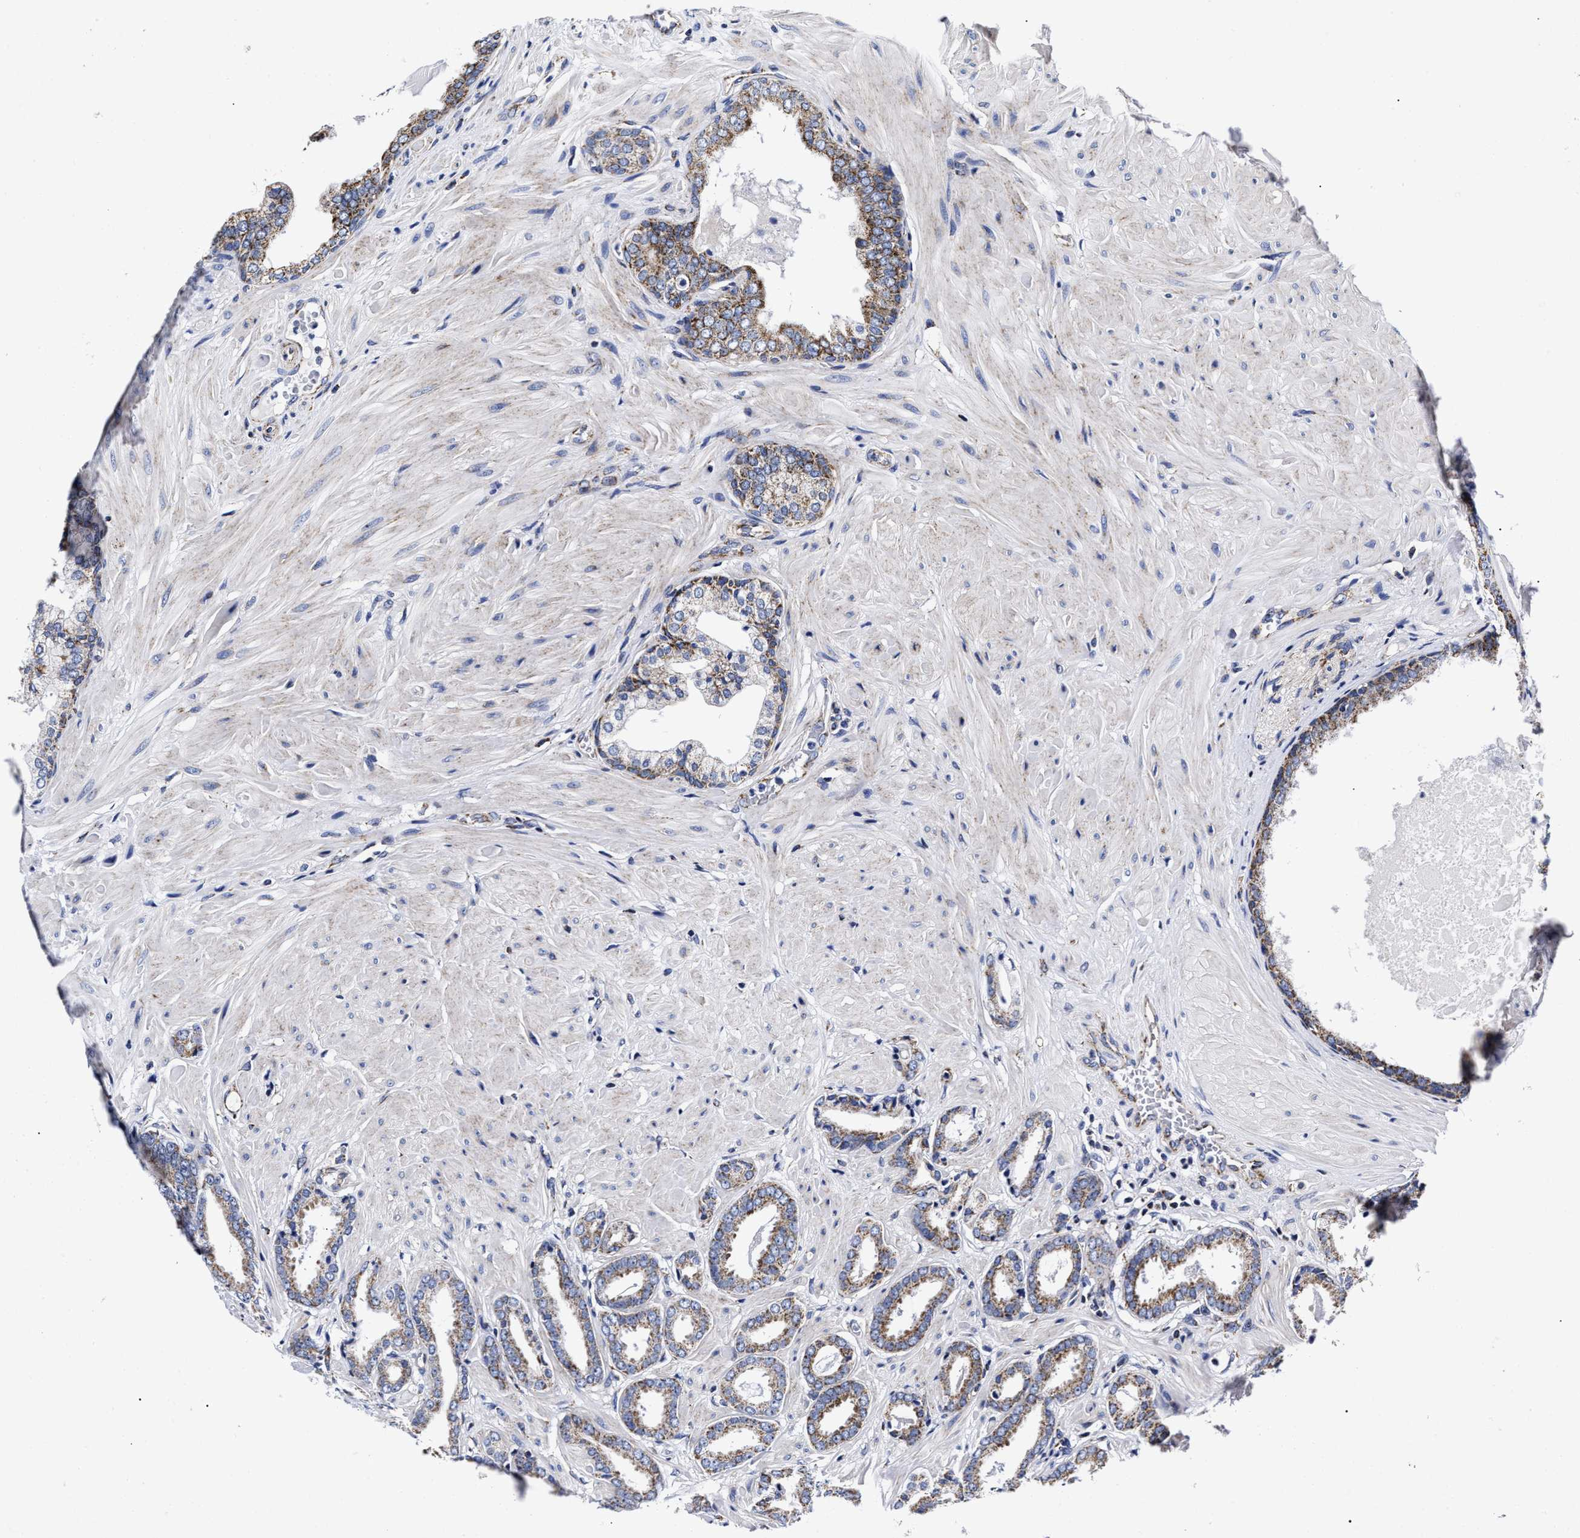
{"staining": {"intensity": "moderate", "quantity": "25%-75%", "location": "cytoplasmic/membranous"}, "tissue": "prostate cancer", "cell_type": "Tumor cells", "image_type": "cancer", "snomed": [{"axis": "morphology", "description": "Adenocarcinoma, Low grade"}, {"axis": "topography", "description": "Prostate"}], "caption": "Immunohistochemistry (DAB) staining of prostate cancer (low-grade adenocarcinoma) reveals moderate cytoplasmic/membranous protein staining in about 25%-75% of tumor cells. The staining is performed using DAB brown chromogen to label protein expression. The nuclei are counter-stained blue using hematoxylin.", "gene": "HINT2", "patient": {"sex": "male", "age": 53}}